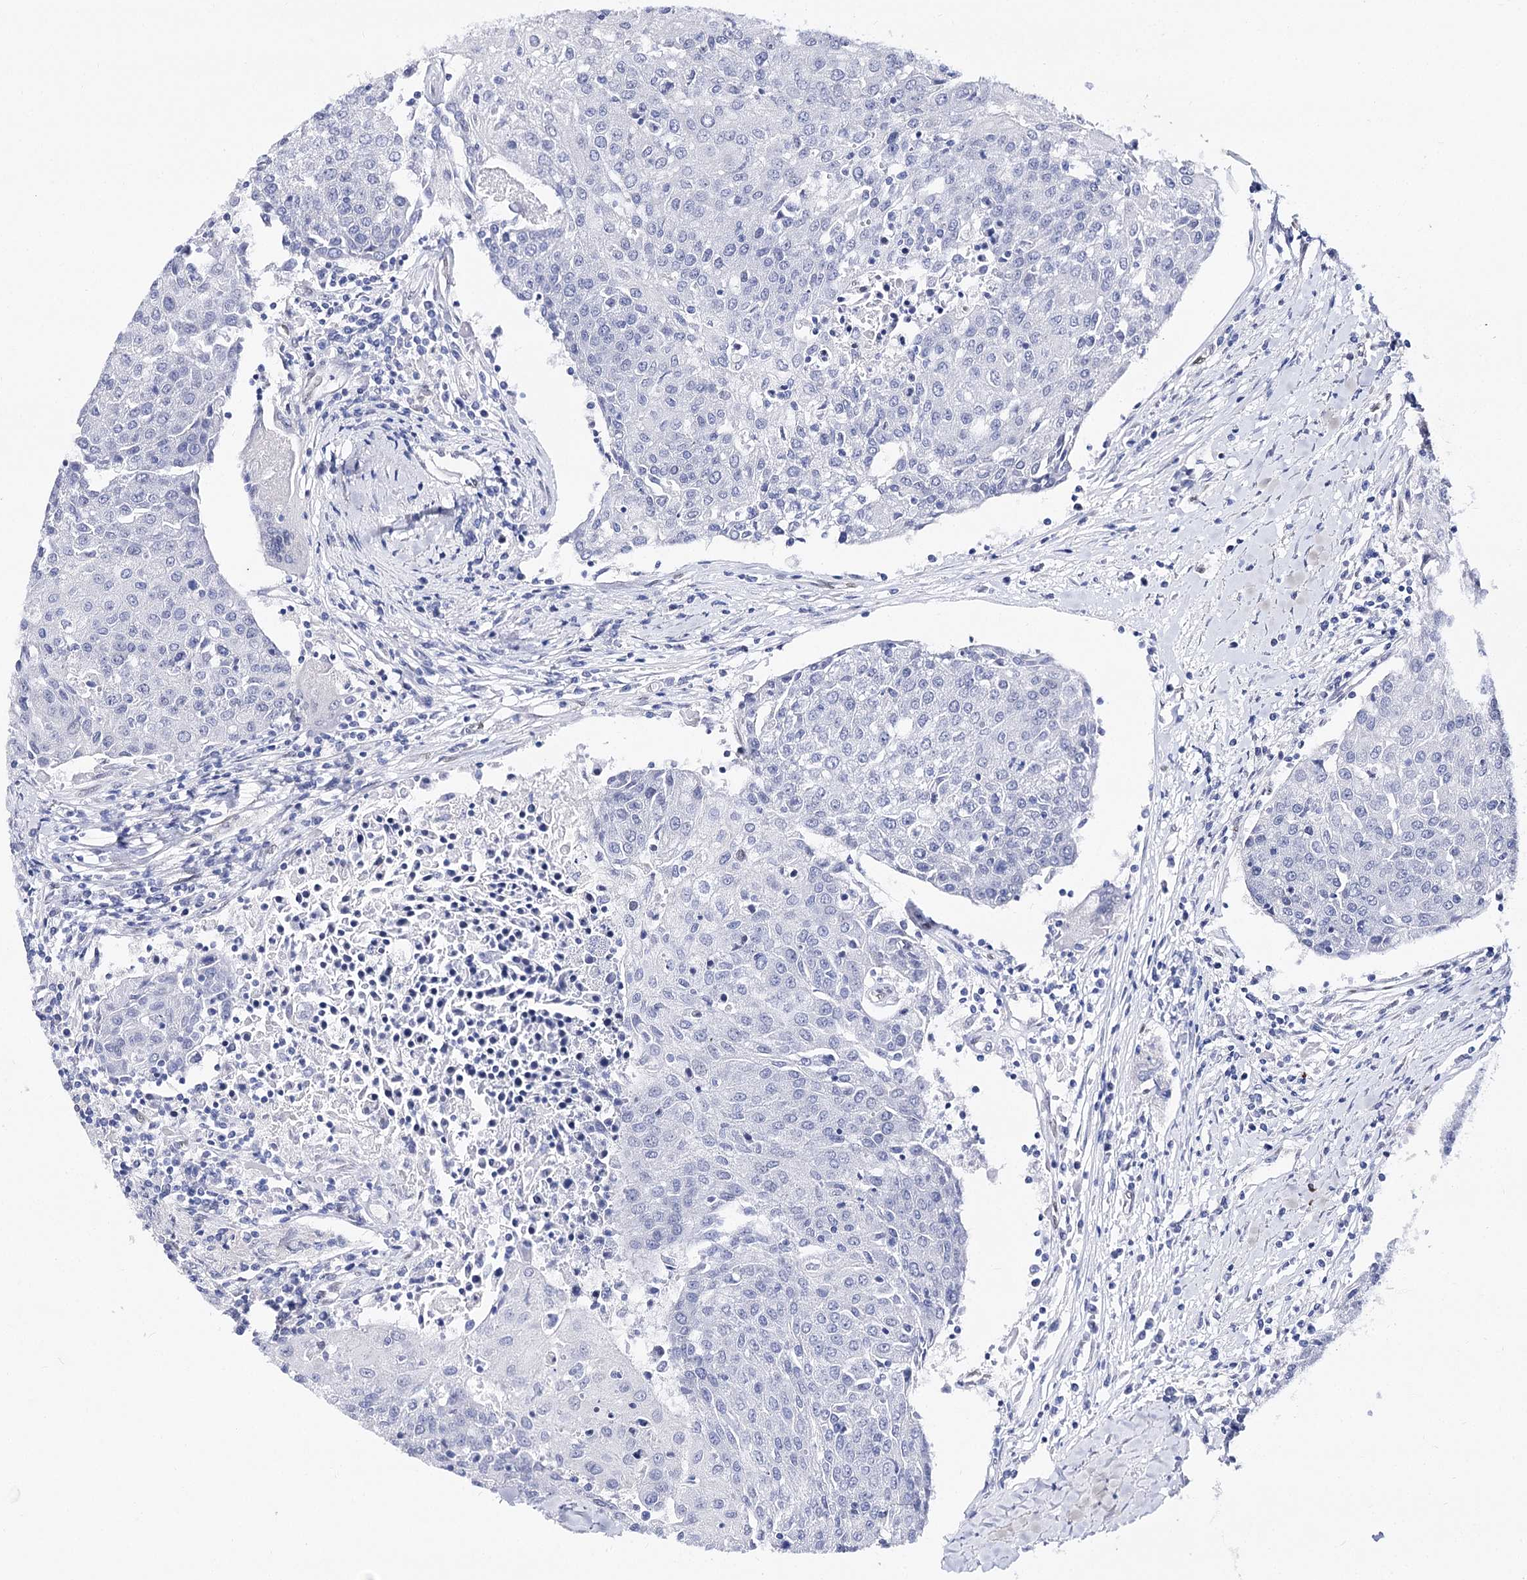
{"staining": {"intensity": "negative", "quantity": "none", "location": "none"}, "tissue": "urothelial cancer", "cell_type": "Tumor cells", "image_type": "cancer", "snomed": [{"axis": "morphology", "description": "Urothelial carcinoma, High grade"}, {"axis": "topography", "description": "Urinary bladder"}], "caption": "A micrograph of urothelial carcinoma (high-grade) stained for a protein reveals no brown staining in tumor cells.", "gene": "TMEM201", "patient": {"sex": "female", "age": 85}}